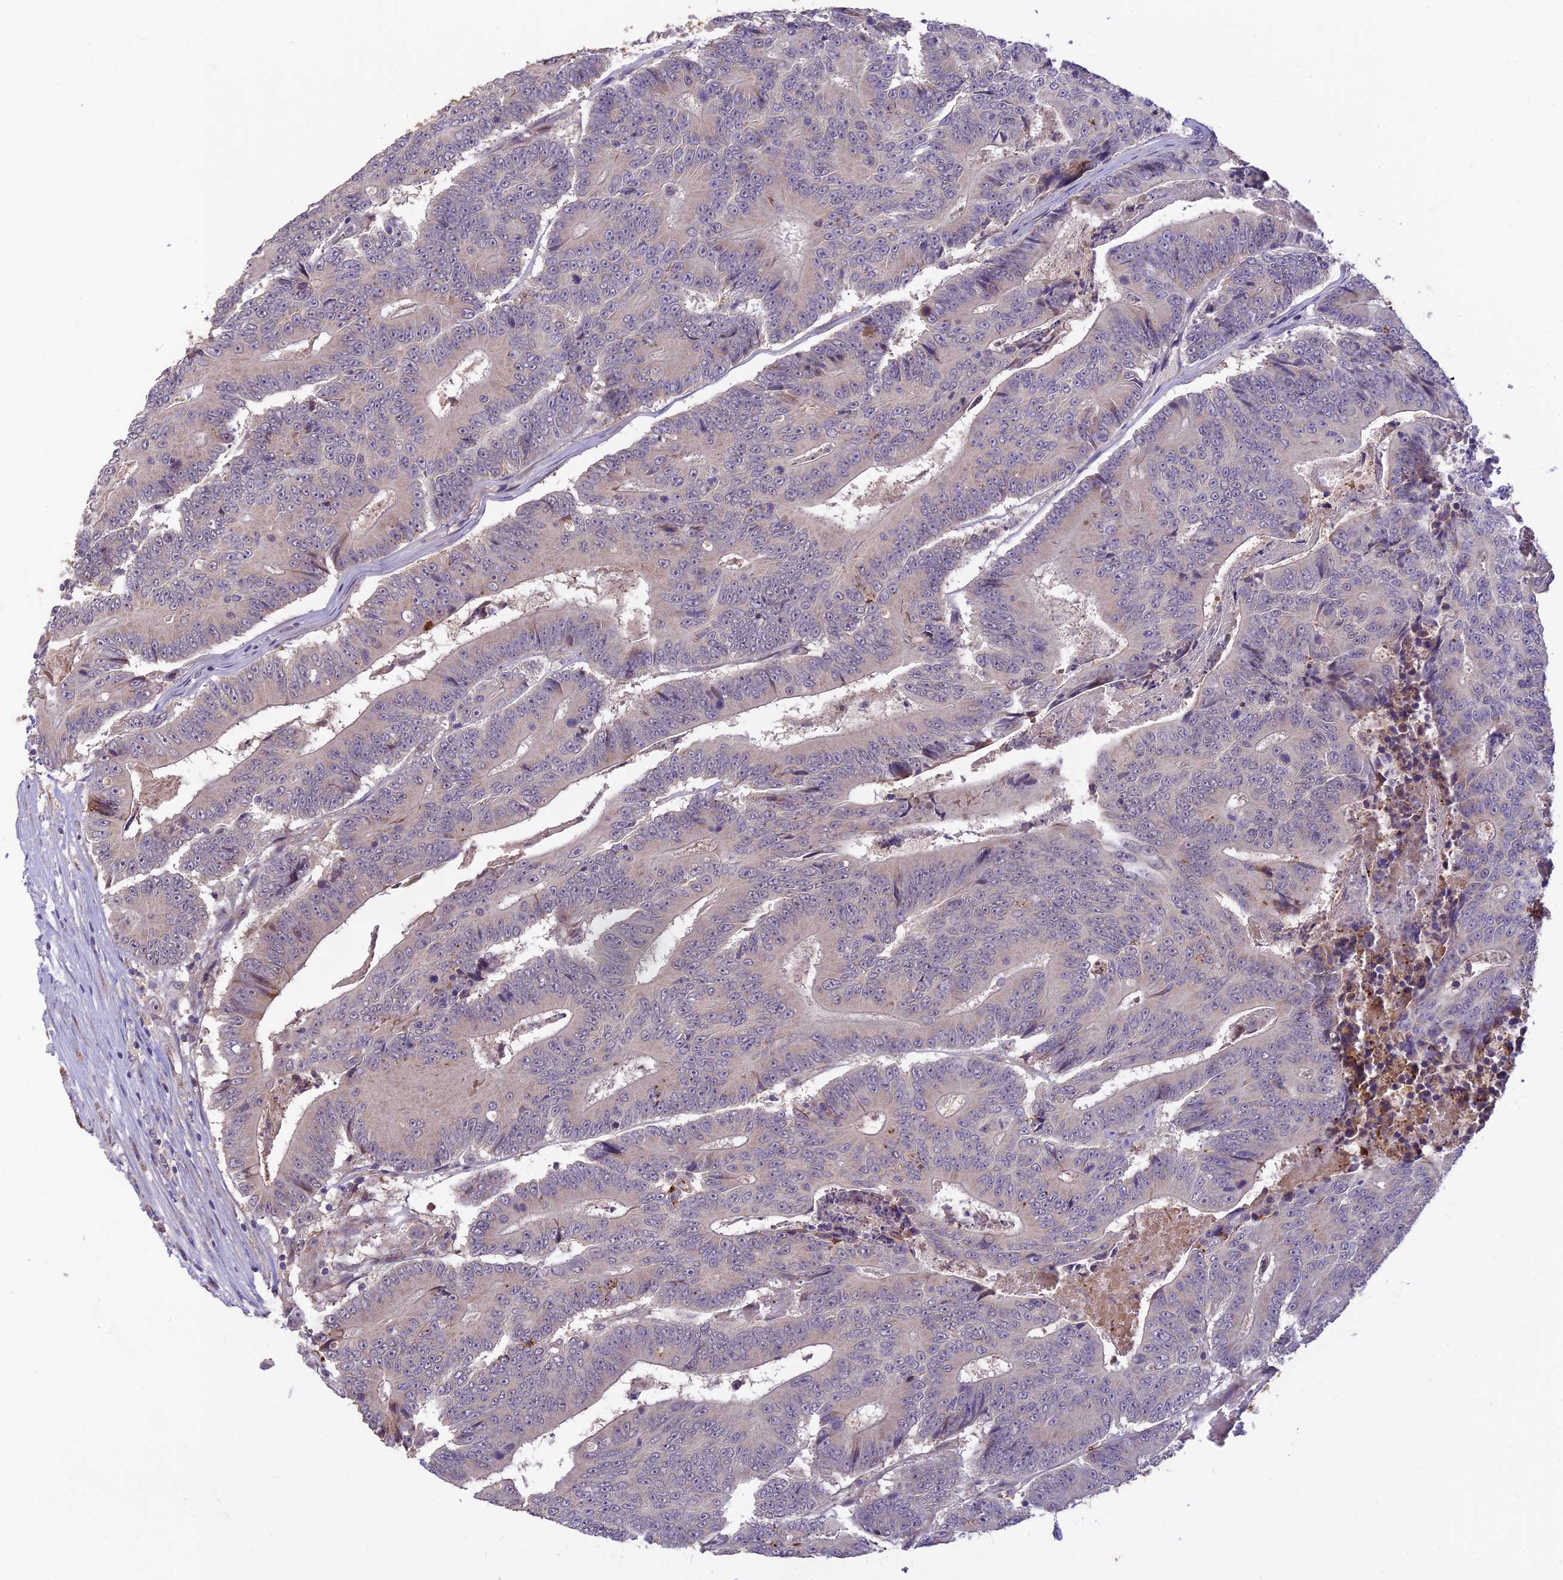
{"staining": {"intensity": "negative", "quantity": "none", "location": "none"}, "tissue": "colorectal cancer", "cell_type": "Tumor cells", "image_type": "cancer", "snomed": [{"axis": "morphology", "description": "Adenocarcinoma, NOS"}, {"axis": "topography", "description": "Colon"}], "caption": "High power microscopy photomicrograph of an immunohistochemistry (IHC) histopathology image of adenocarcinoma (colorectal), revealing no significant expression in tumor cells.", "gene": "ASPDH", "patient": {"sex": "male", "age": 83}}